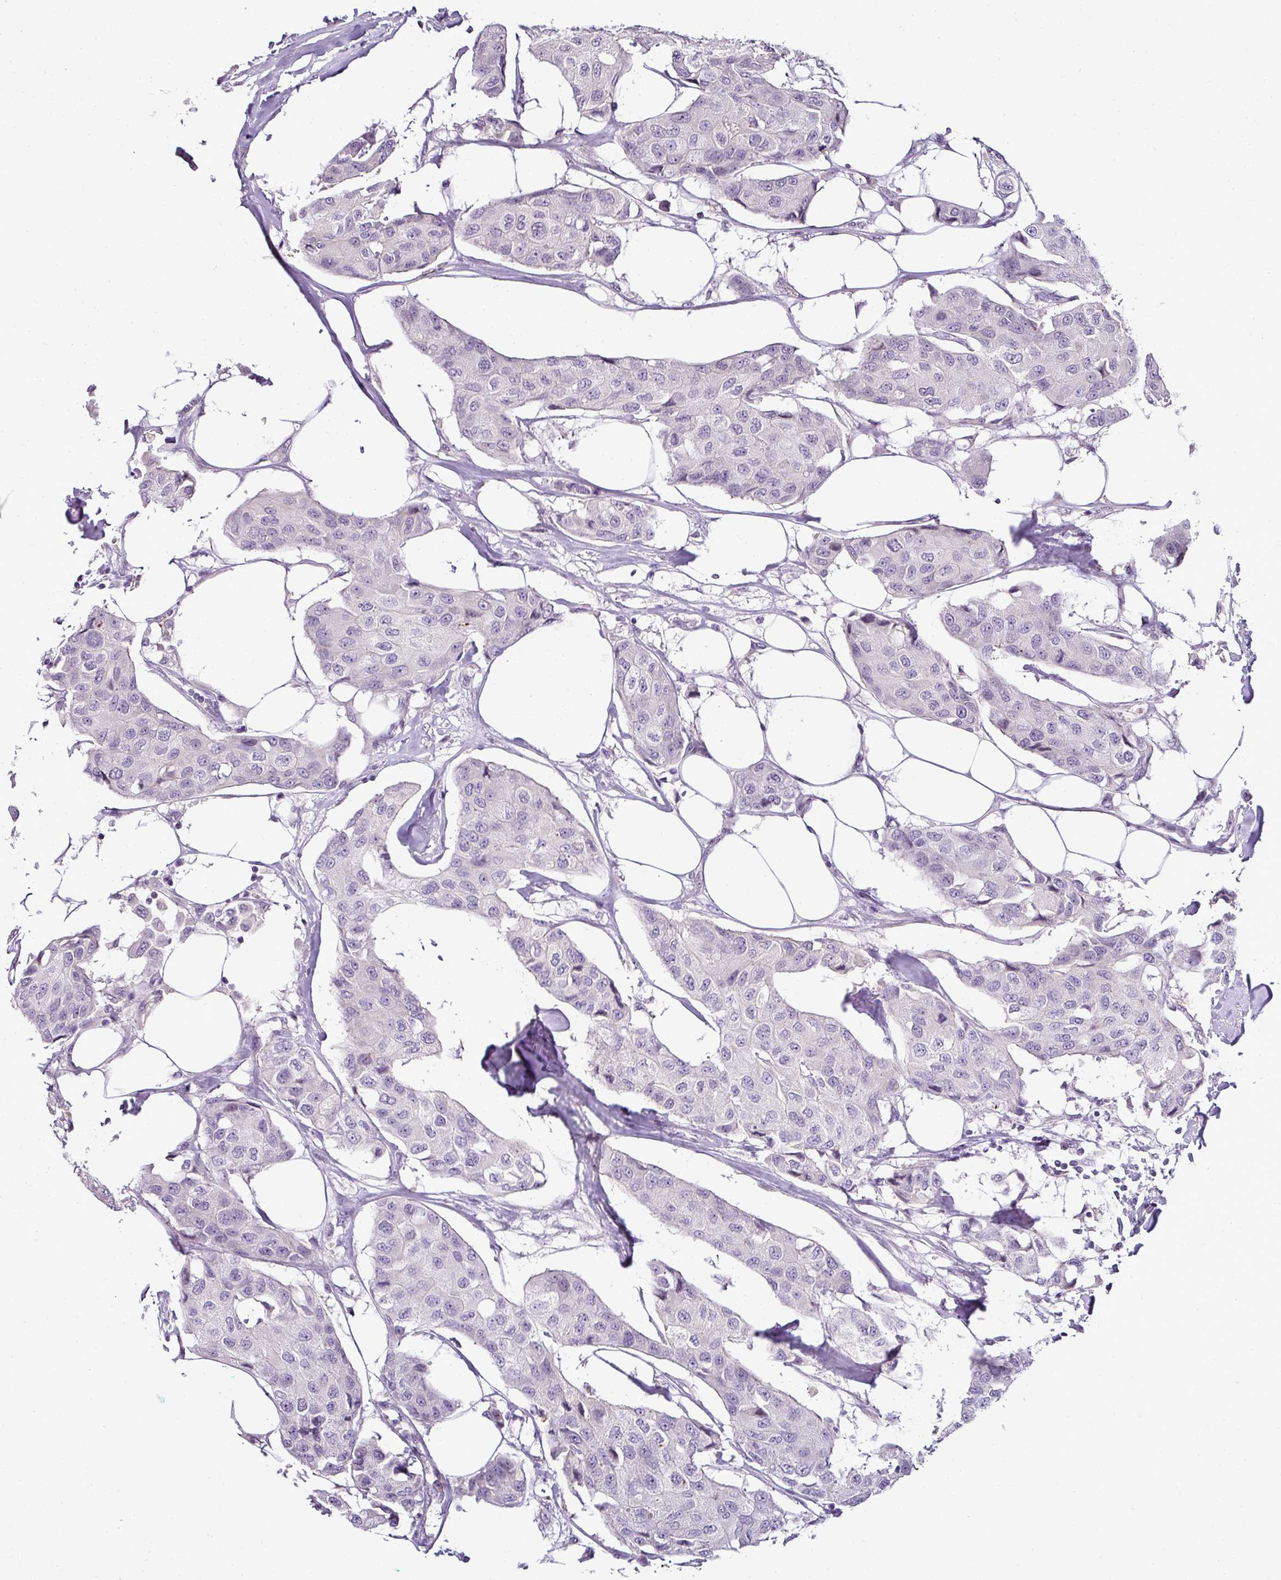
{"staining": {"intensity": "negative", "quantity": "none", "location": "none"}, "tissue": "breast cancer", "cell_type": "Tumor cells", "image_type": "cancer", "snomed": [{"axis": "morphology", "description": "Duct carcinoma"}, {"axis": "topography", "description": "Breast"}], "caption": "An image of human breast infiltrating ductal carcinoma is negative for staining in tumor cells.", "gene": "TEX30", "patient": {"sex": "female", "age": 80}}